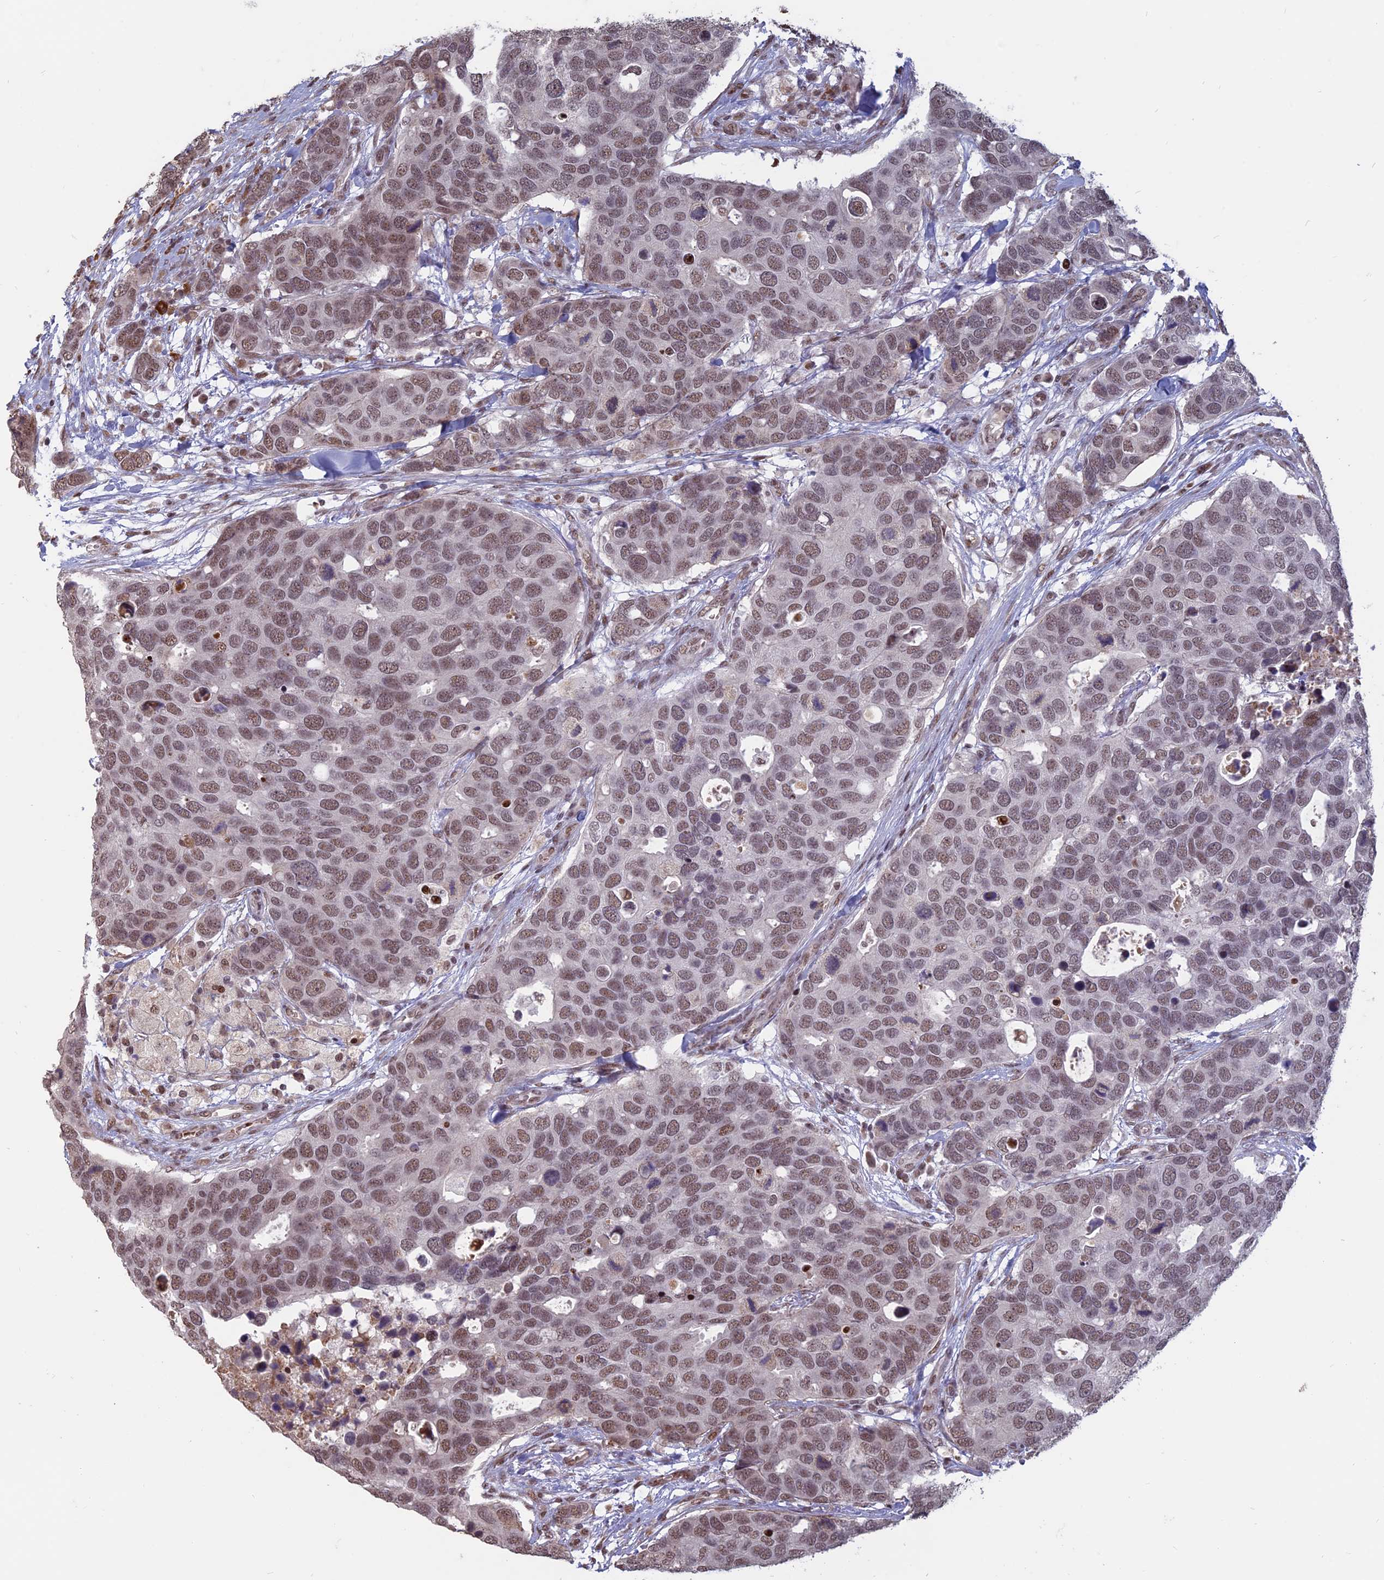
{"staining": {"intensity": "moderate", "quantity": ">75%", "location": "nuclear"}, "tissue": "breast cancer", "cell_type": "Tumor cells", "image_type": "cancer", "snomed": [{"axis": "morphology", "description": "Duct carcinoma"}, {"axis": "topography", "description": "Breast"}], "caption": "Immunohistochemistry histopathology image of breast cancer stained for a protein (brown), which reveals medium levels of moderate nuclear staining in about >75% of tumor cells.", "gene": "MFAP1", "patient": {"sex": "female", "age": 83}}